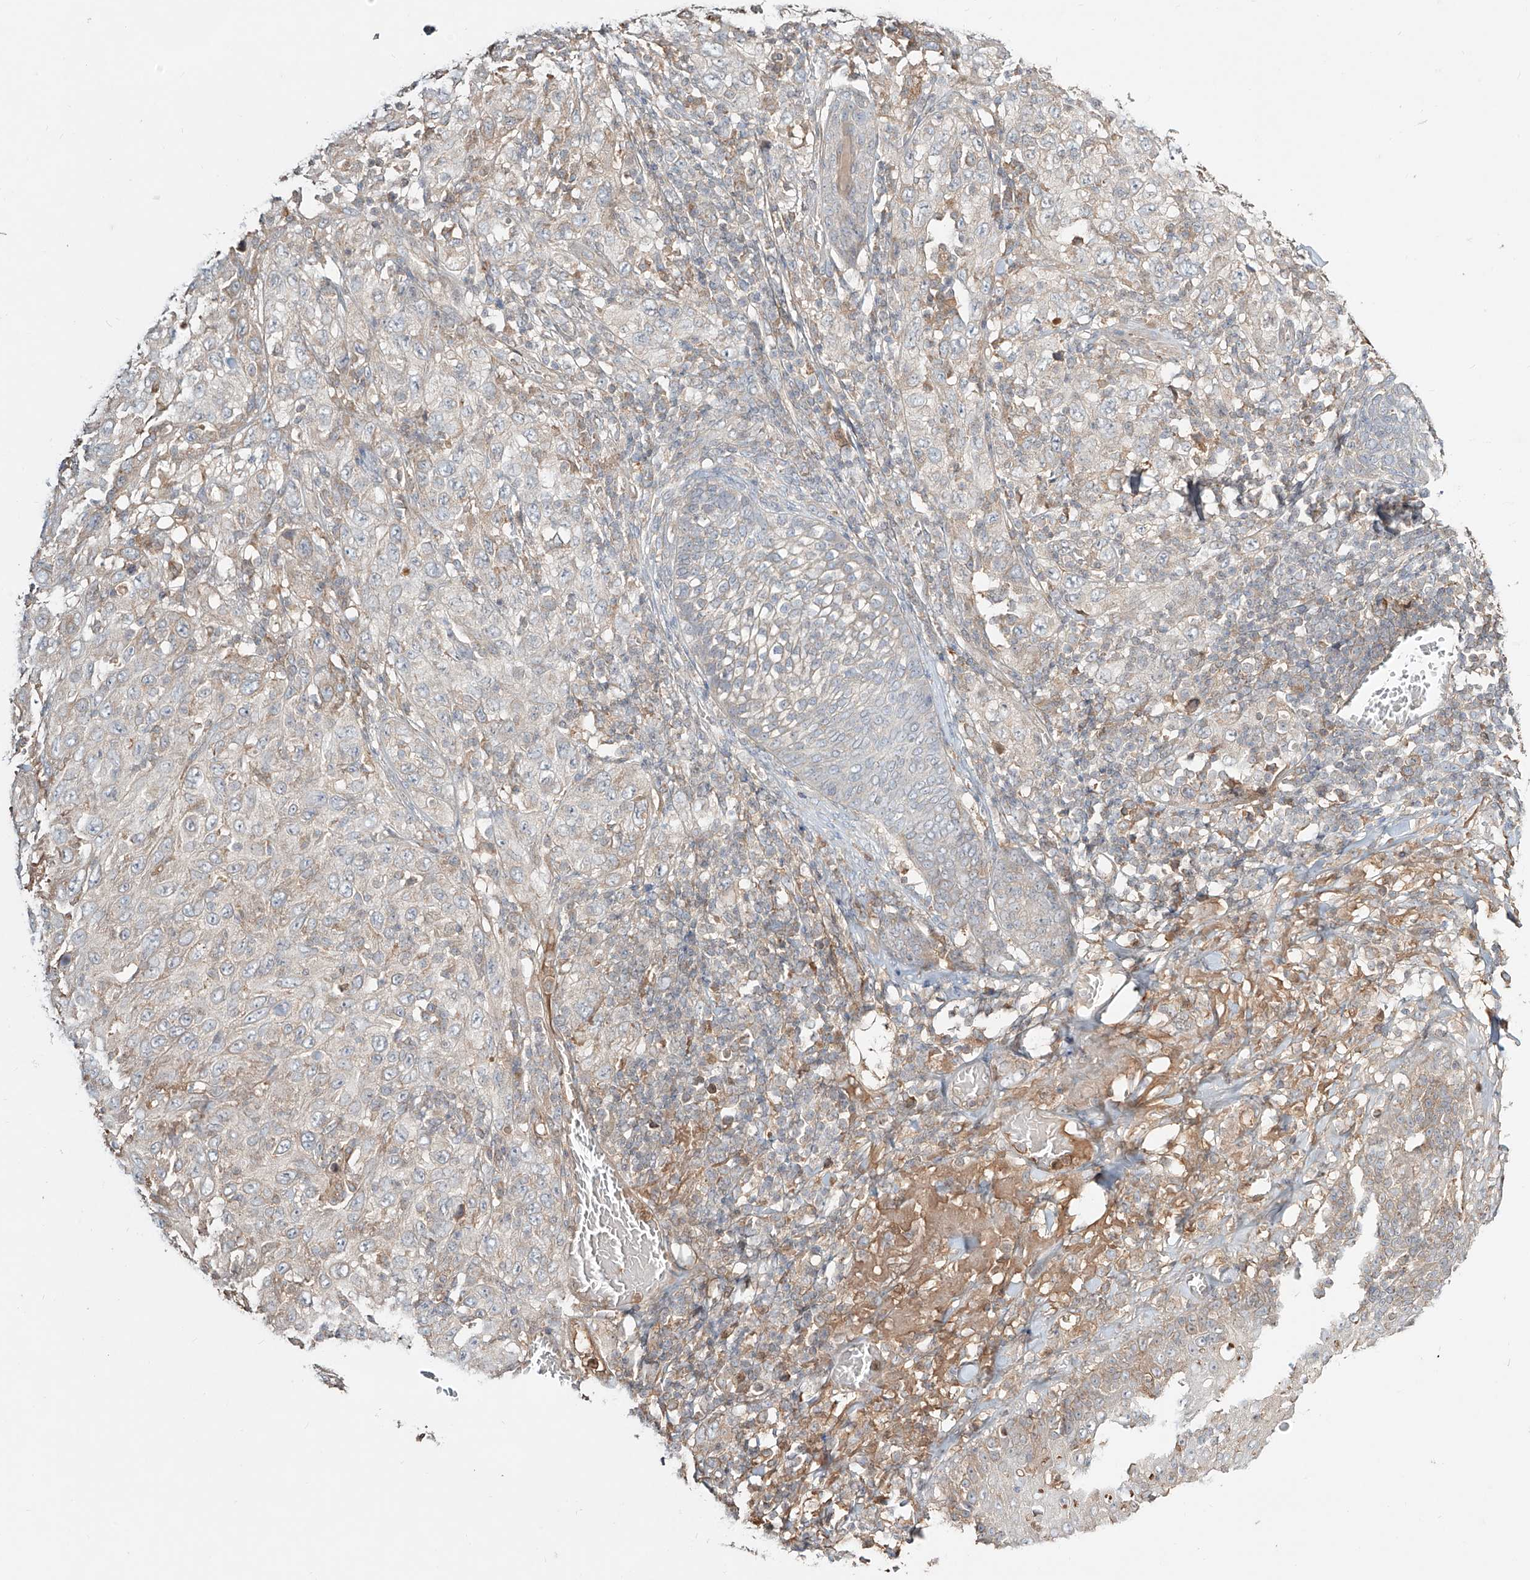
{"staining": {"intensity": "weak", "quantity": "<25%", "location": "cytoplasmic/membranous"}, "tissue": "skin cancer", "cell_type": "Tumor cells", "image_type": "cancer", "snomed": [{"axis": "morphology", "description": "Squamous cell carcinoma, NOS"}, {"axis": "topography", "description": "Skin"}], "caption": "Immunohistochemistry (IHC) of skin squamous cell carcinoma reveals no expression in tumor cells.", "gene": "ERO1A", "patient": {"sex": "female", "age": 88}}